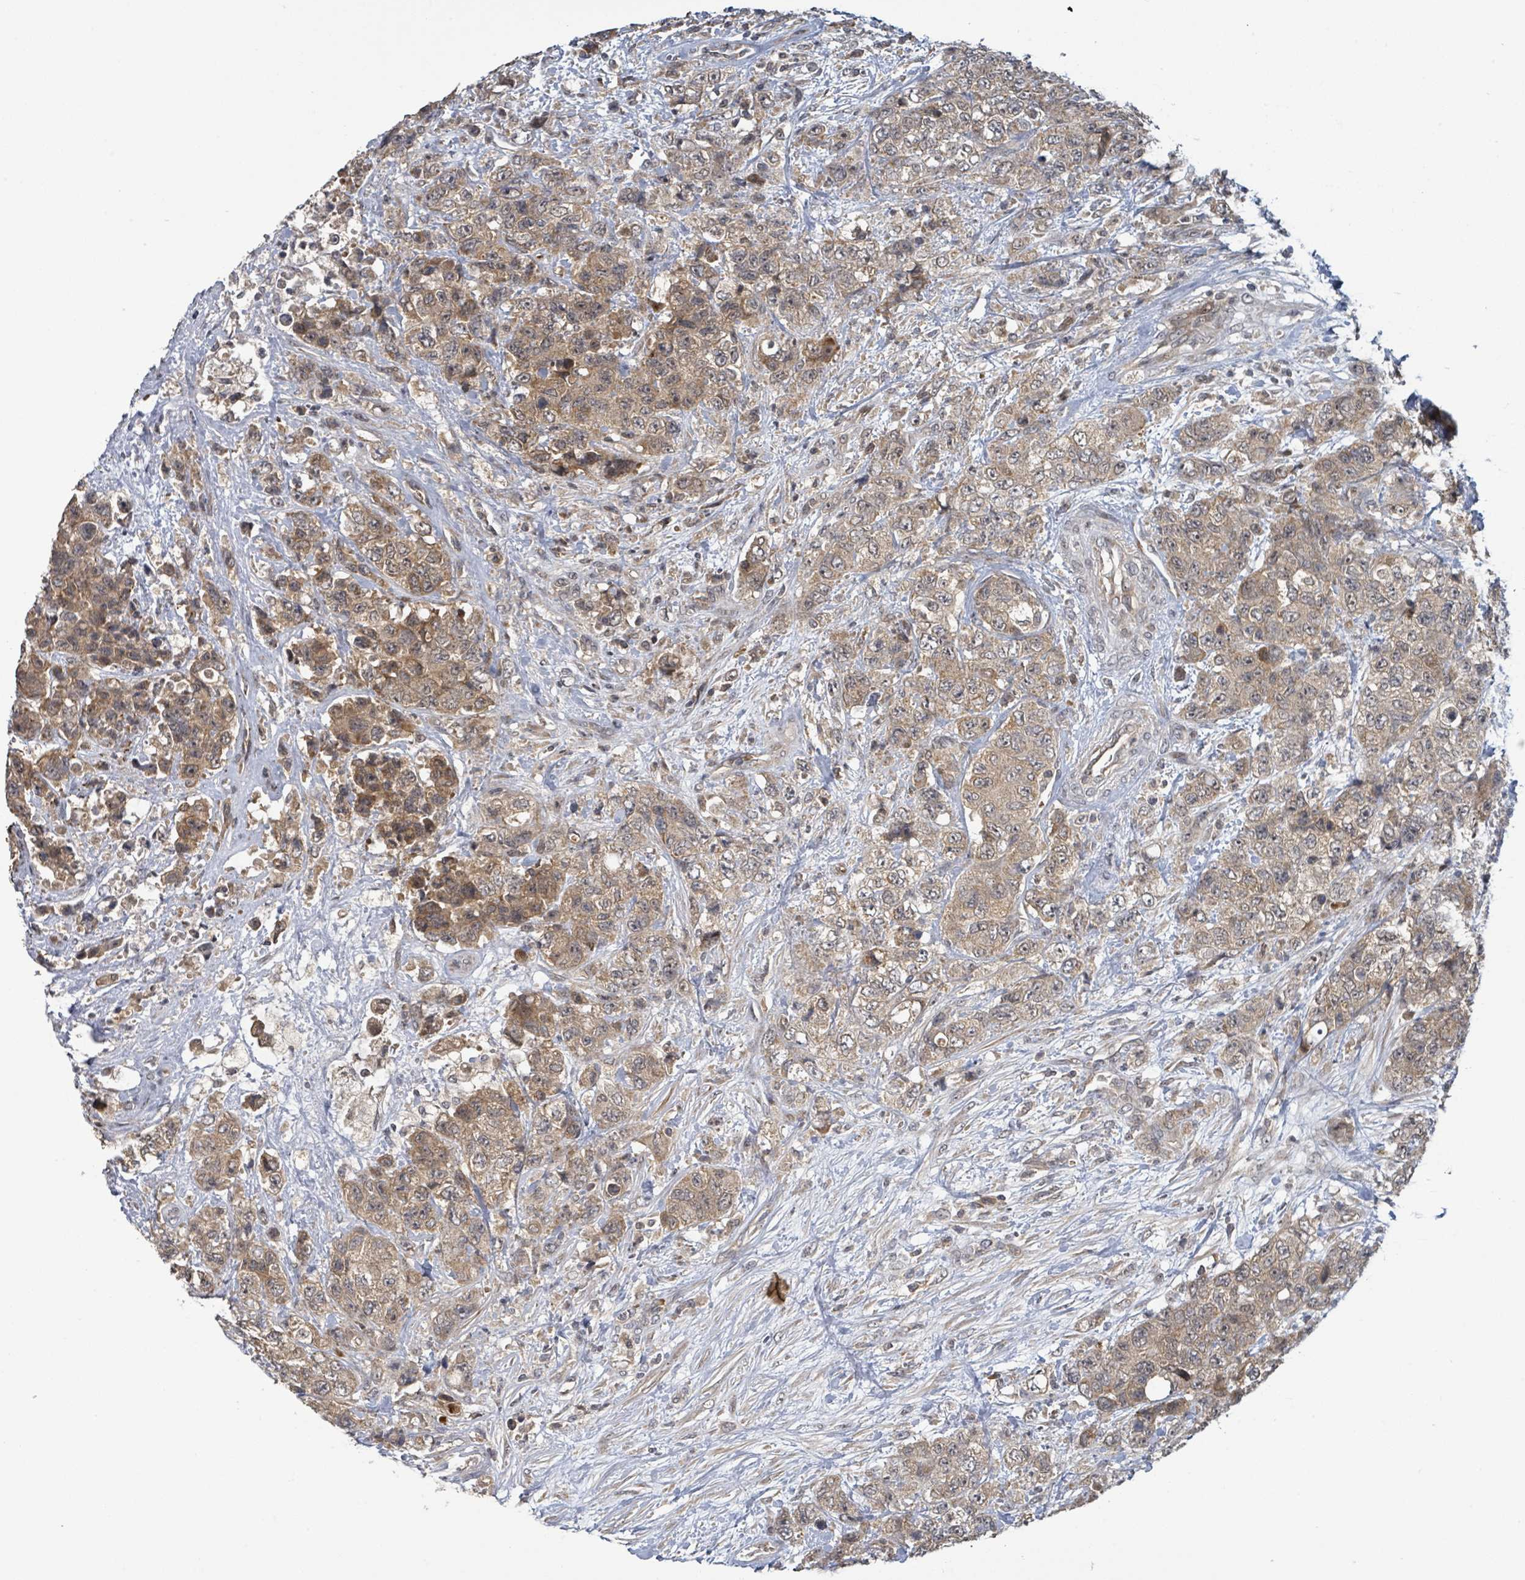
{"staining": {"intensity": "moderate", "quantity": ">75%", "location": "cytoplasmic/membranous,nuclear"}, "tissue": "urothelial cancer", "cell_type": "Tumor cells", "image_type": "cancer", "snomed": [{"axis": "morphology", "description": "Urothelial carcinoma, High grade"}, {"axis": "topography", "description": "Urinary bladder"}], "caption": "Tumor cells reveal medium levels of moderate cytoplasmic/membranous and nuclear expression in about >75% of cells in high-grade urothelial carcinoma. (Stains: DAB in brown, nuclei in blue, Microscopy: brightfield microscopy at high magnification).", "gene": "ITGA11", "patient": {"sex": "female", "age": 78}}